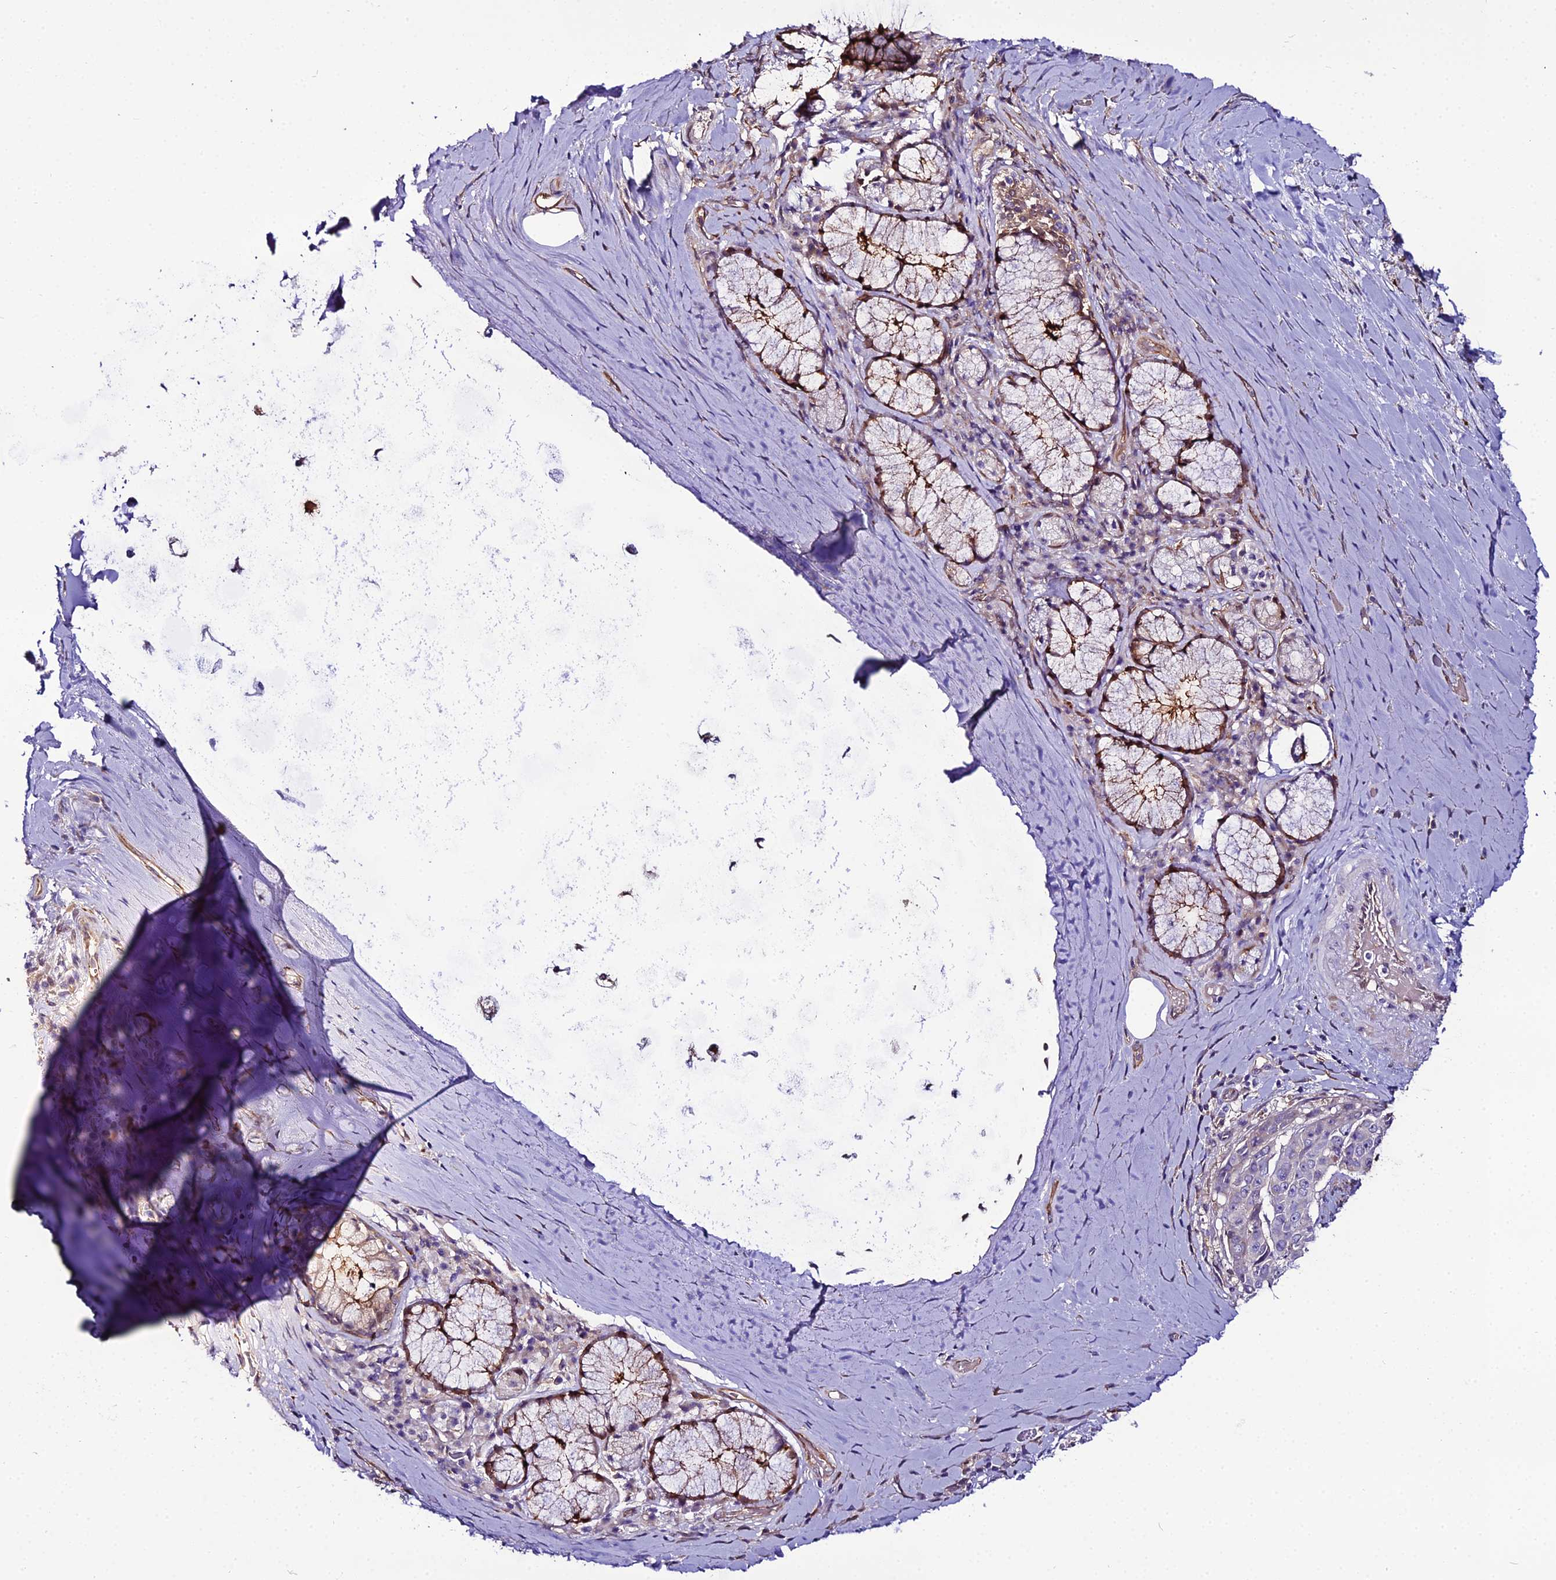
{"staining": {"intensity": "negative", "quantity": "none", "location": "none"}, "tissue": "adipose tissue", "cell_type": "Adipocytes", "image_type": "normal", "snomed": [{"axis": "morphology", "description": "Normal tissue, NOS"}, {"axis": "morphology", "description": "Squamous cell carcinoma, NOS"}, {"axis": "topography", "description": "Bronchus"}, {"axis": "topography", "description": "Lung"}], "caption": "The histopathology image displays no staining of adipocytes in benign adipose tissue.", "gene": "MB21D2", "patient": {"sex": "male", "age": 64}}